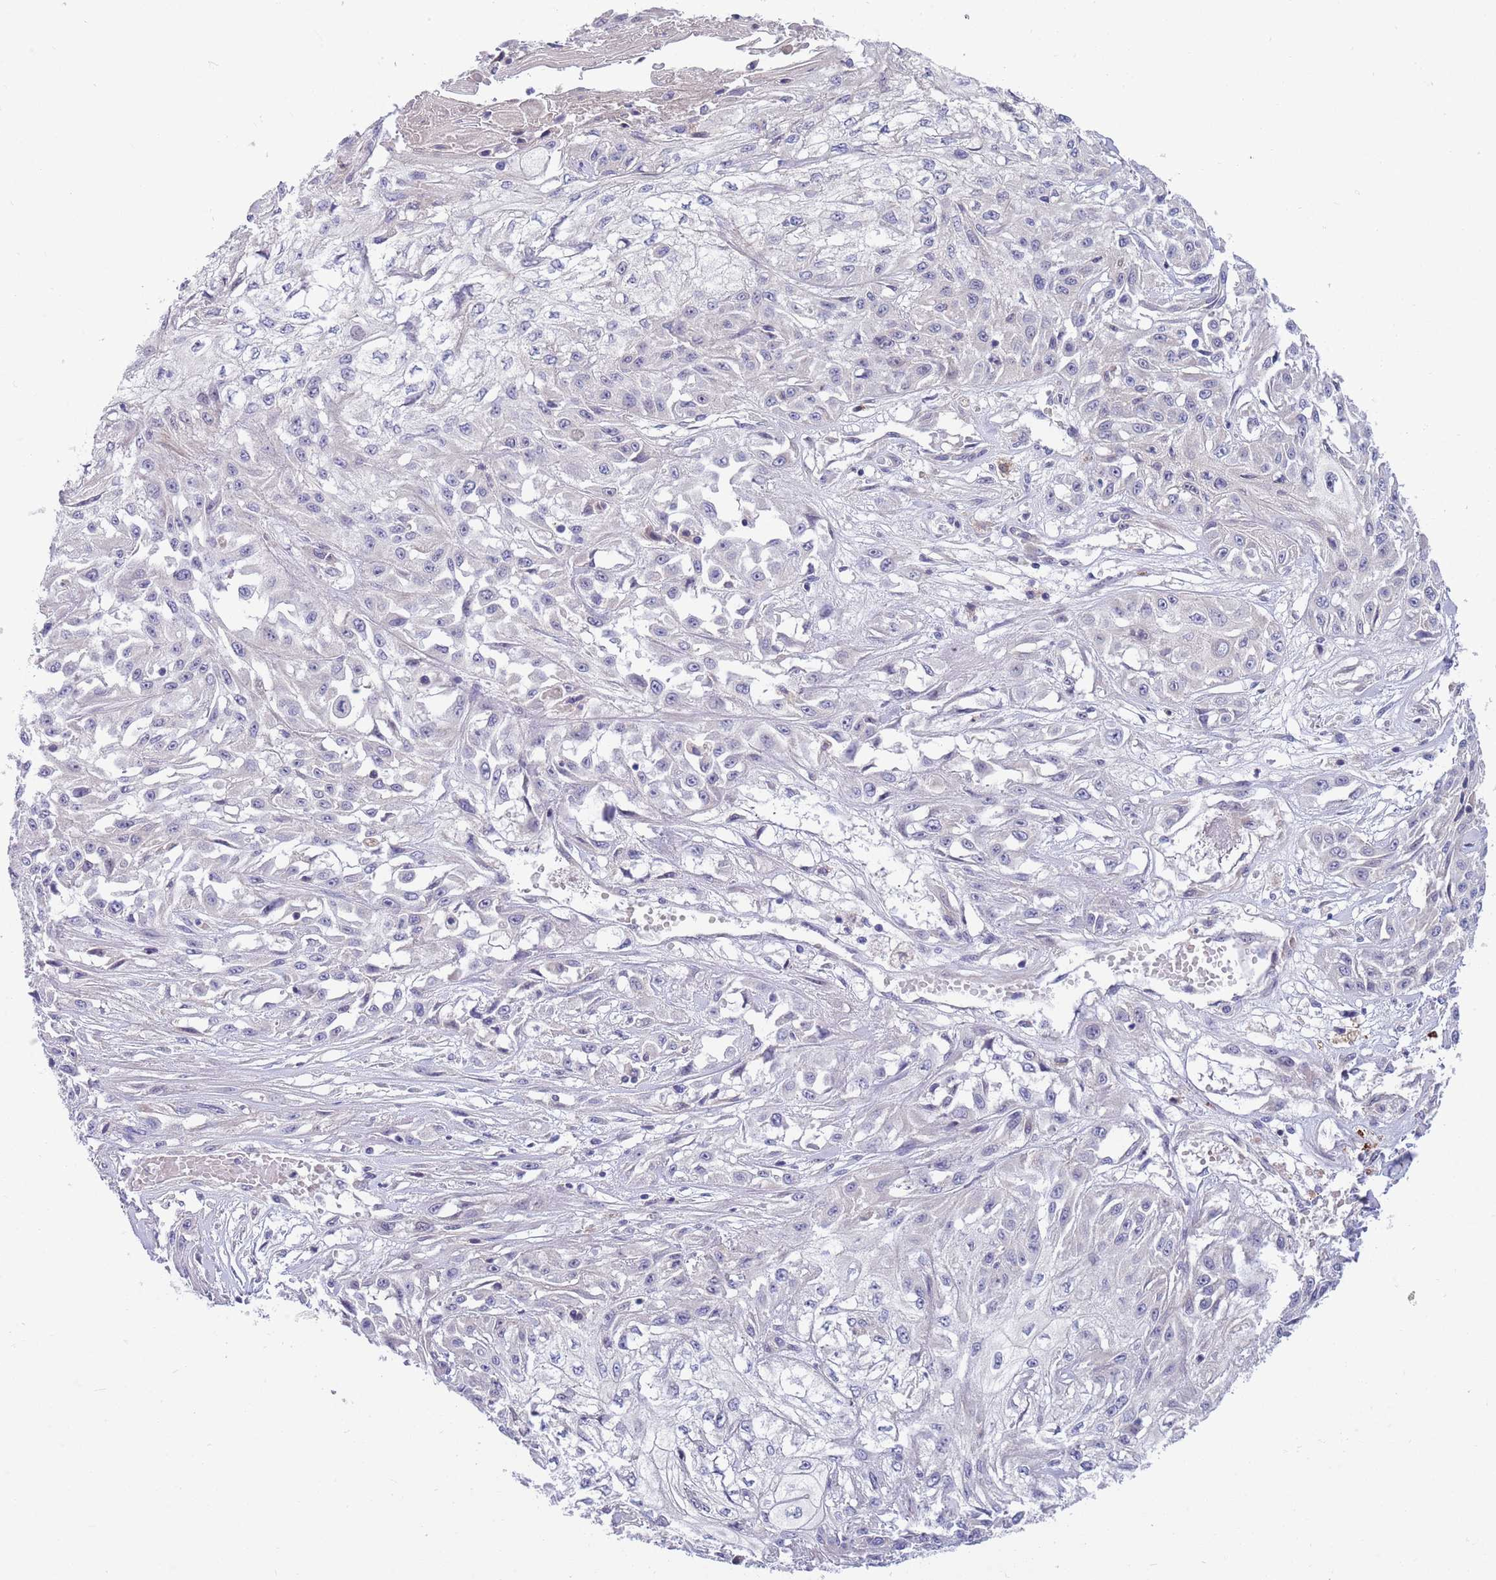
{"staining": {"intensity": "negative", "quantity": "none", "location": "none"}, "tissue": "skin cancer", "cell_type": "Tumor cells", "image_type": "cancer", "snomed": [{"axis": "morphology", "description": "Squamous cell carcinoma, NOS"}, {"axis": "morphology", "description": "Squamous cell carcinoma, metastatic, NOS"}, {"axis": "topography", "description": "Skin"}, {"axis": "topography", "description": "Lymph node"}], "caption": "Immunohistochemistry (IHC) image of neoplastic tissue: squamous cell carcinoma (skin) stained with DAB (3,3'-diaminobenzidine) shows no significant protein expression in tumor cells.", "gene": "NLRP6", "patient": {"sex": "male", "age": 75}}